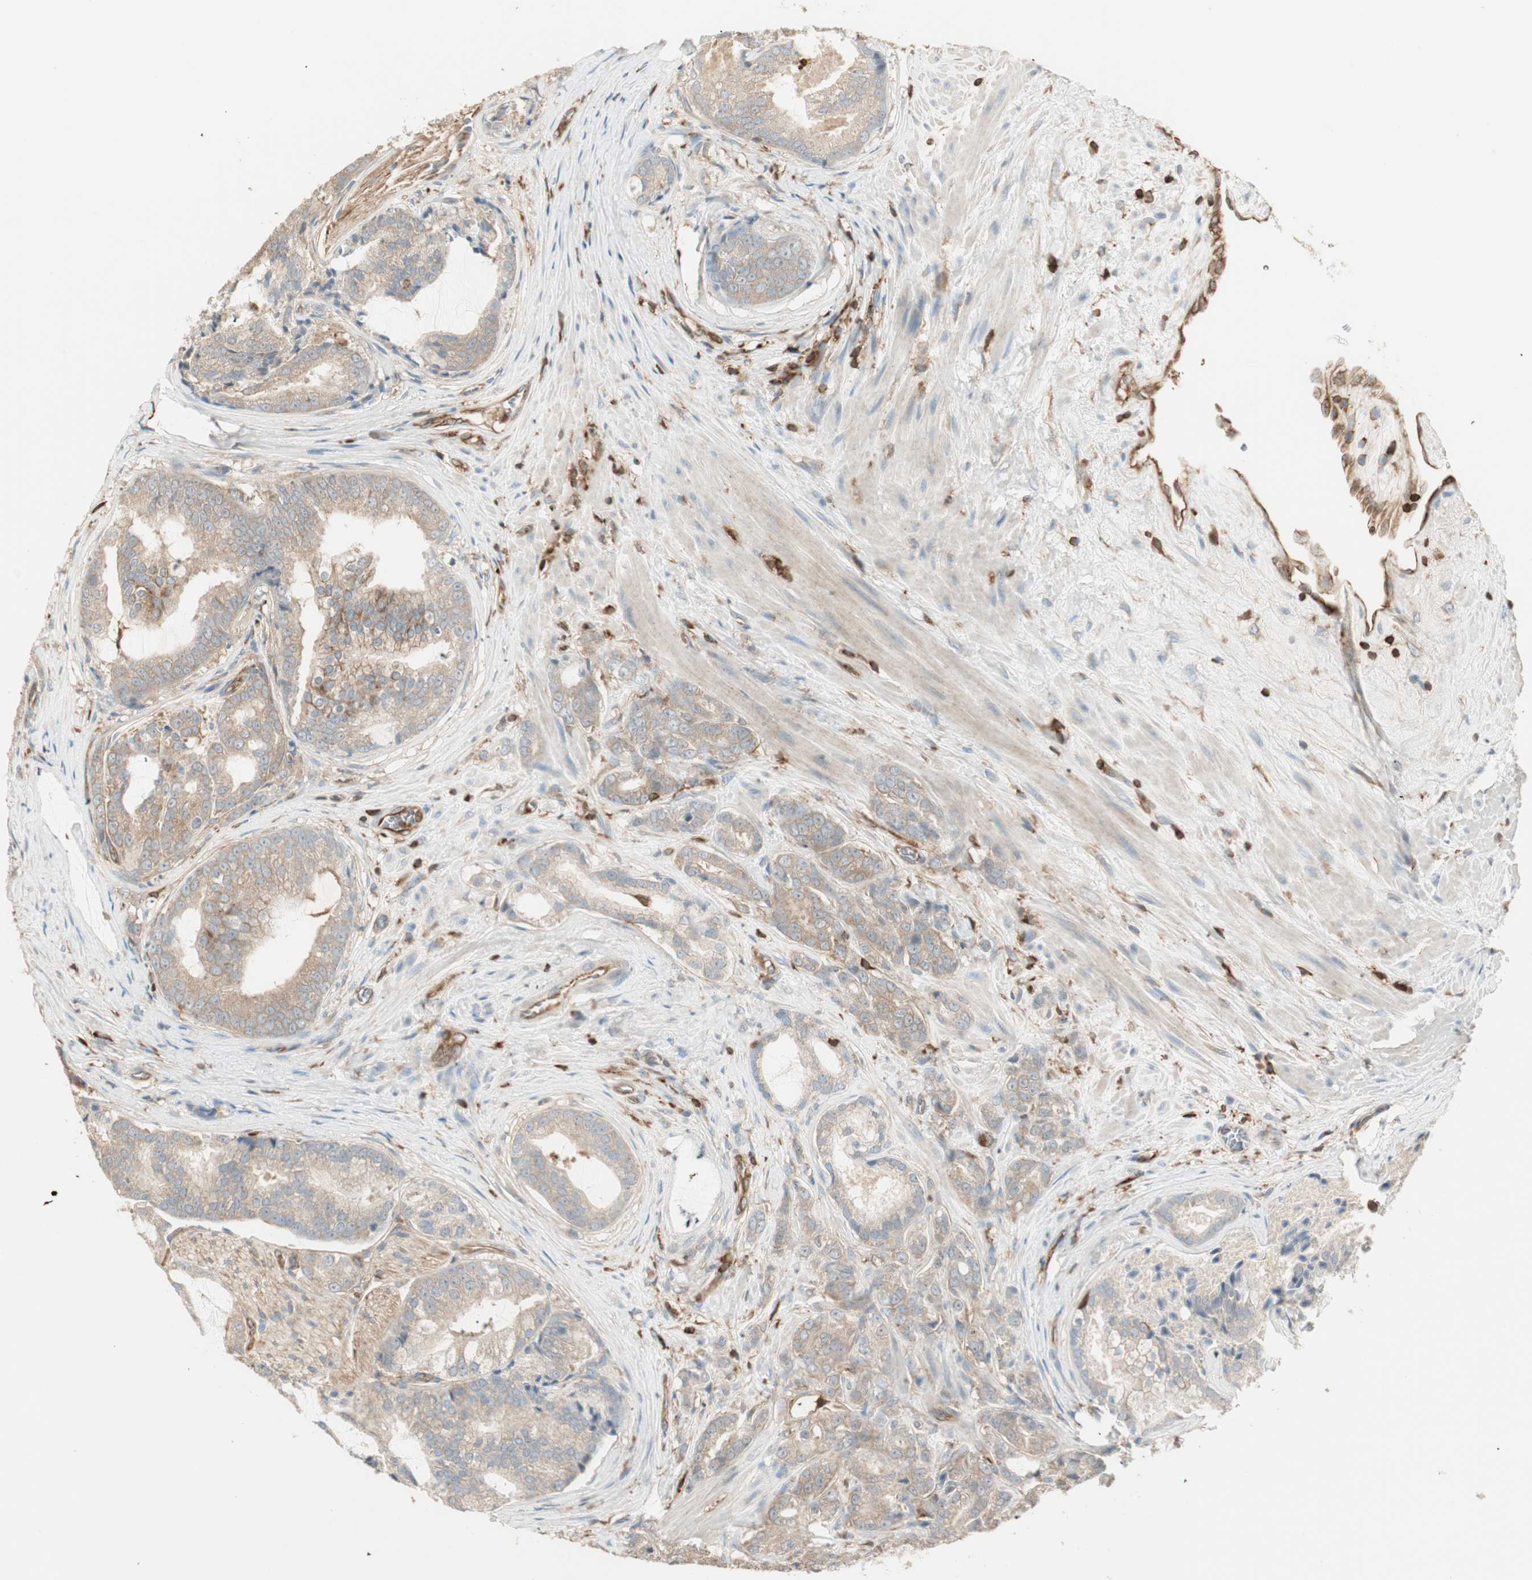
{"staining": {"intensity": "weak", "quantity": ">75%", "location": "cytoplasmic/membranous"}, "tissue": "prostate cancer", "cell_type": "Tumor cells", "image_type": "cancer", "snomed": [{"axis": "morphology", "description": "Adenocarcinoma, Low grade"}, {"axis": "topography", "description": "Prostate"}], "caption": "The micrograph exhibits immunohistochemical staining of adenocarcinoma (low-grade) (prostate). There is weak cytoplasmic/membranous positivity is seen in approximately >75% of tumor cells. The staining was performed using DAB to visualize the protein expression in brown, while the nuclei were stained in blue with hematoxylin (Magnification: 20x).", "gene": "CRLF3", "patient": {"sex": "male", "age": 58}}